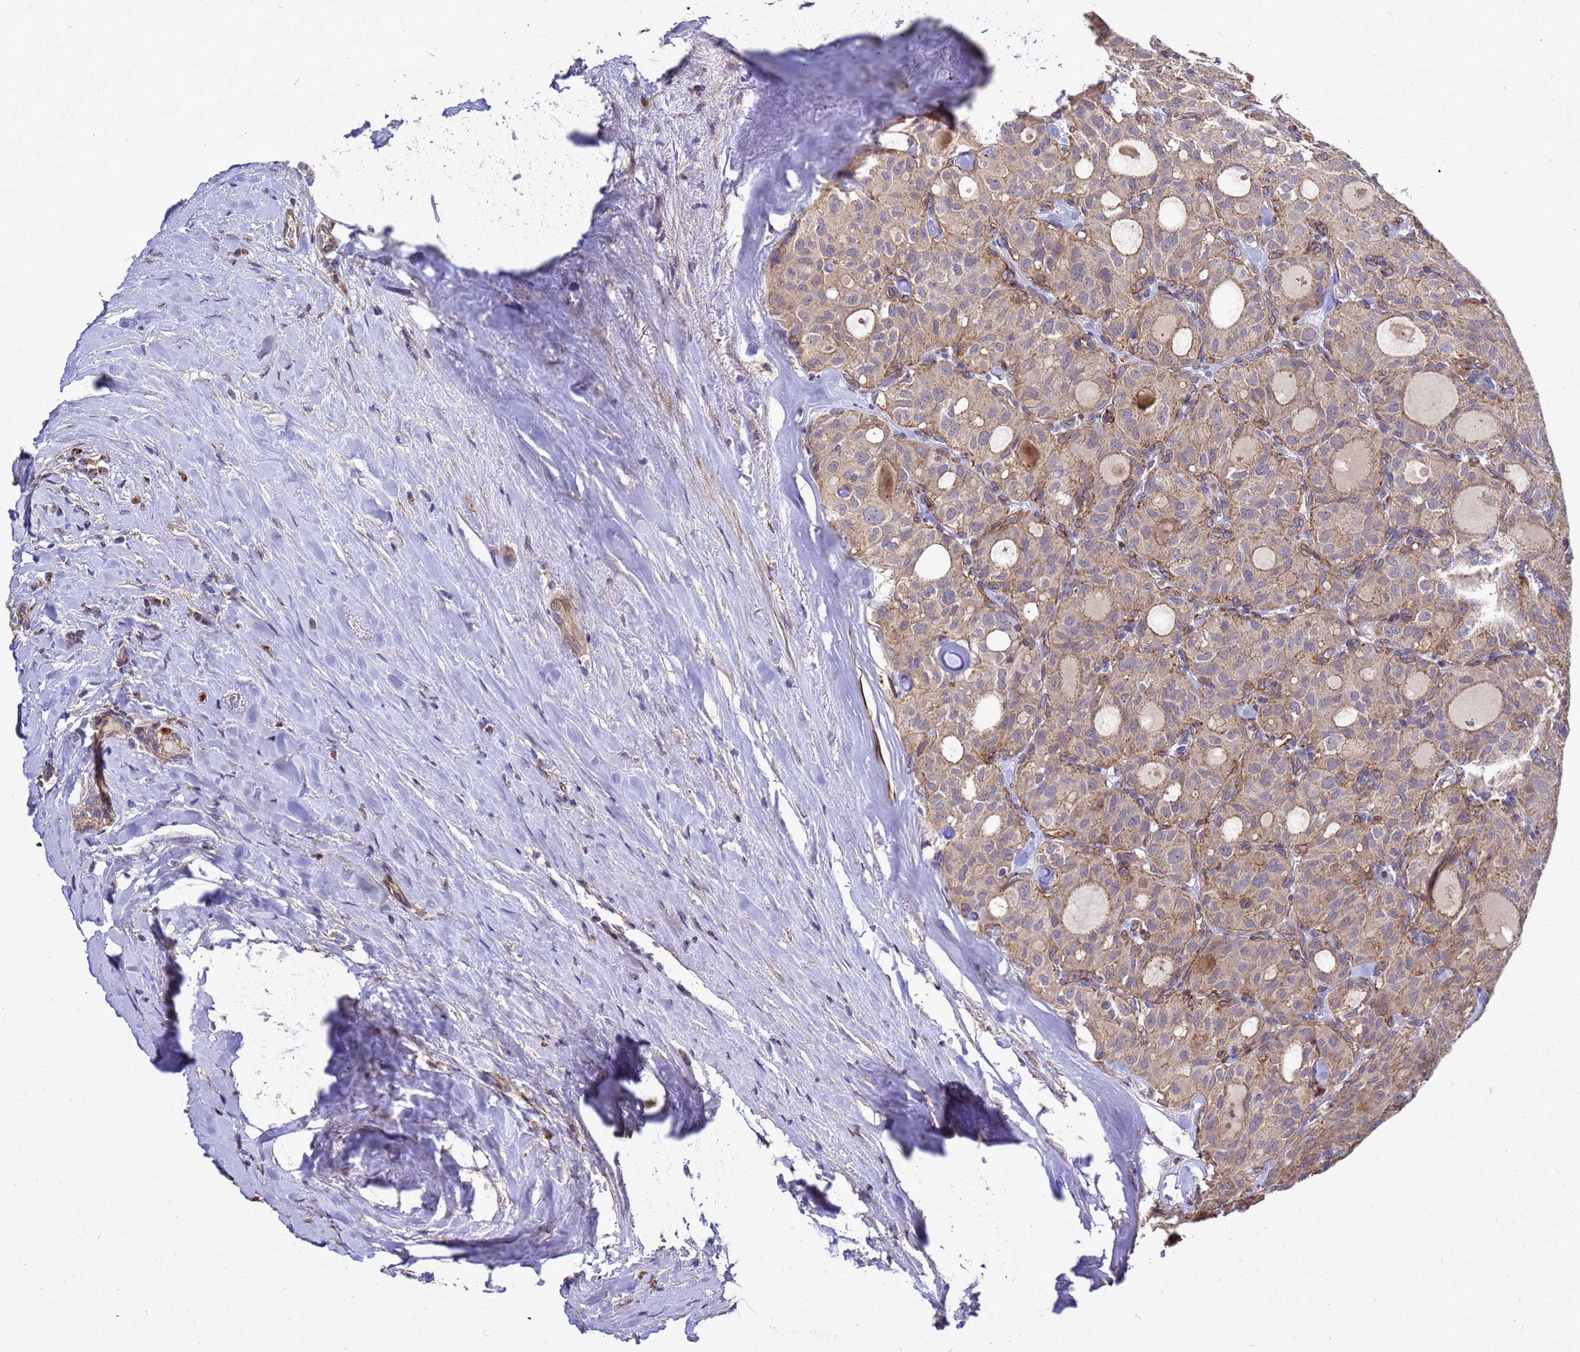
{"staining": {"intensity": "weak", "quantity": "25%-75%", "location": "cytoplasmic/membranous"}, "tissue": "thyroid cancer", "cell_type": "Tumor cells", "image_type": "cancer", "snomed": [{"axis": "morphology", "description": "Follicular adenoma carcinoma, NOS"}, {"axis": "topography", "description": "Thyroid gland"}], "caption": "High-magnification brightfield microscopy of thyroid cancer (follicular adenoma carcinoma) stained with DAB (3,3'-diaminobenzidine) (brown) and counterstained with hematoxylin (blue). tumor cells exhibit weak cytoplasmic/membranous expression is seen in about25%-75% of cells.", "gene": "RSPRY1", "patient": {"sex": "male", "age": 75}}